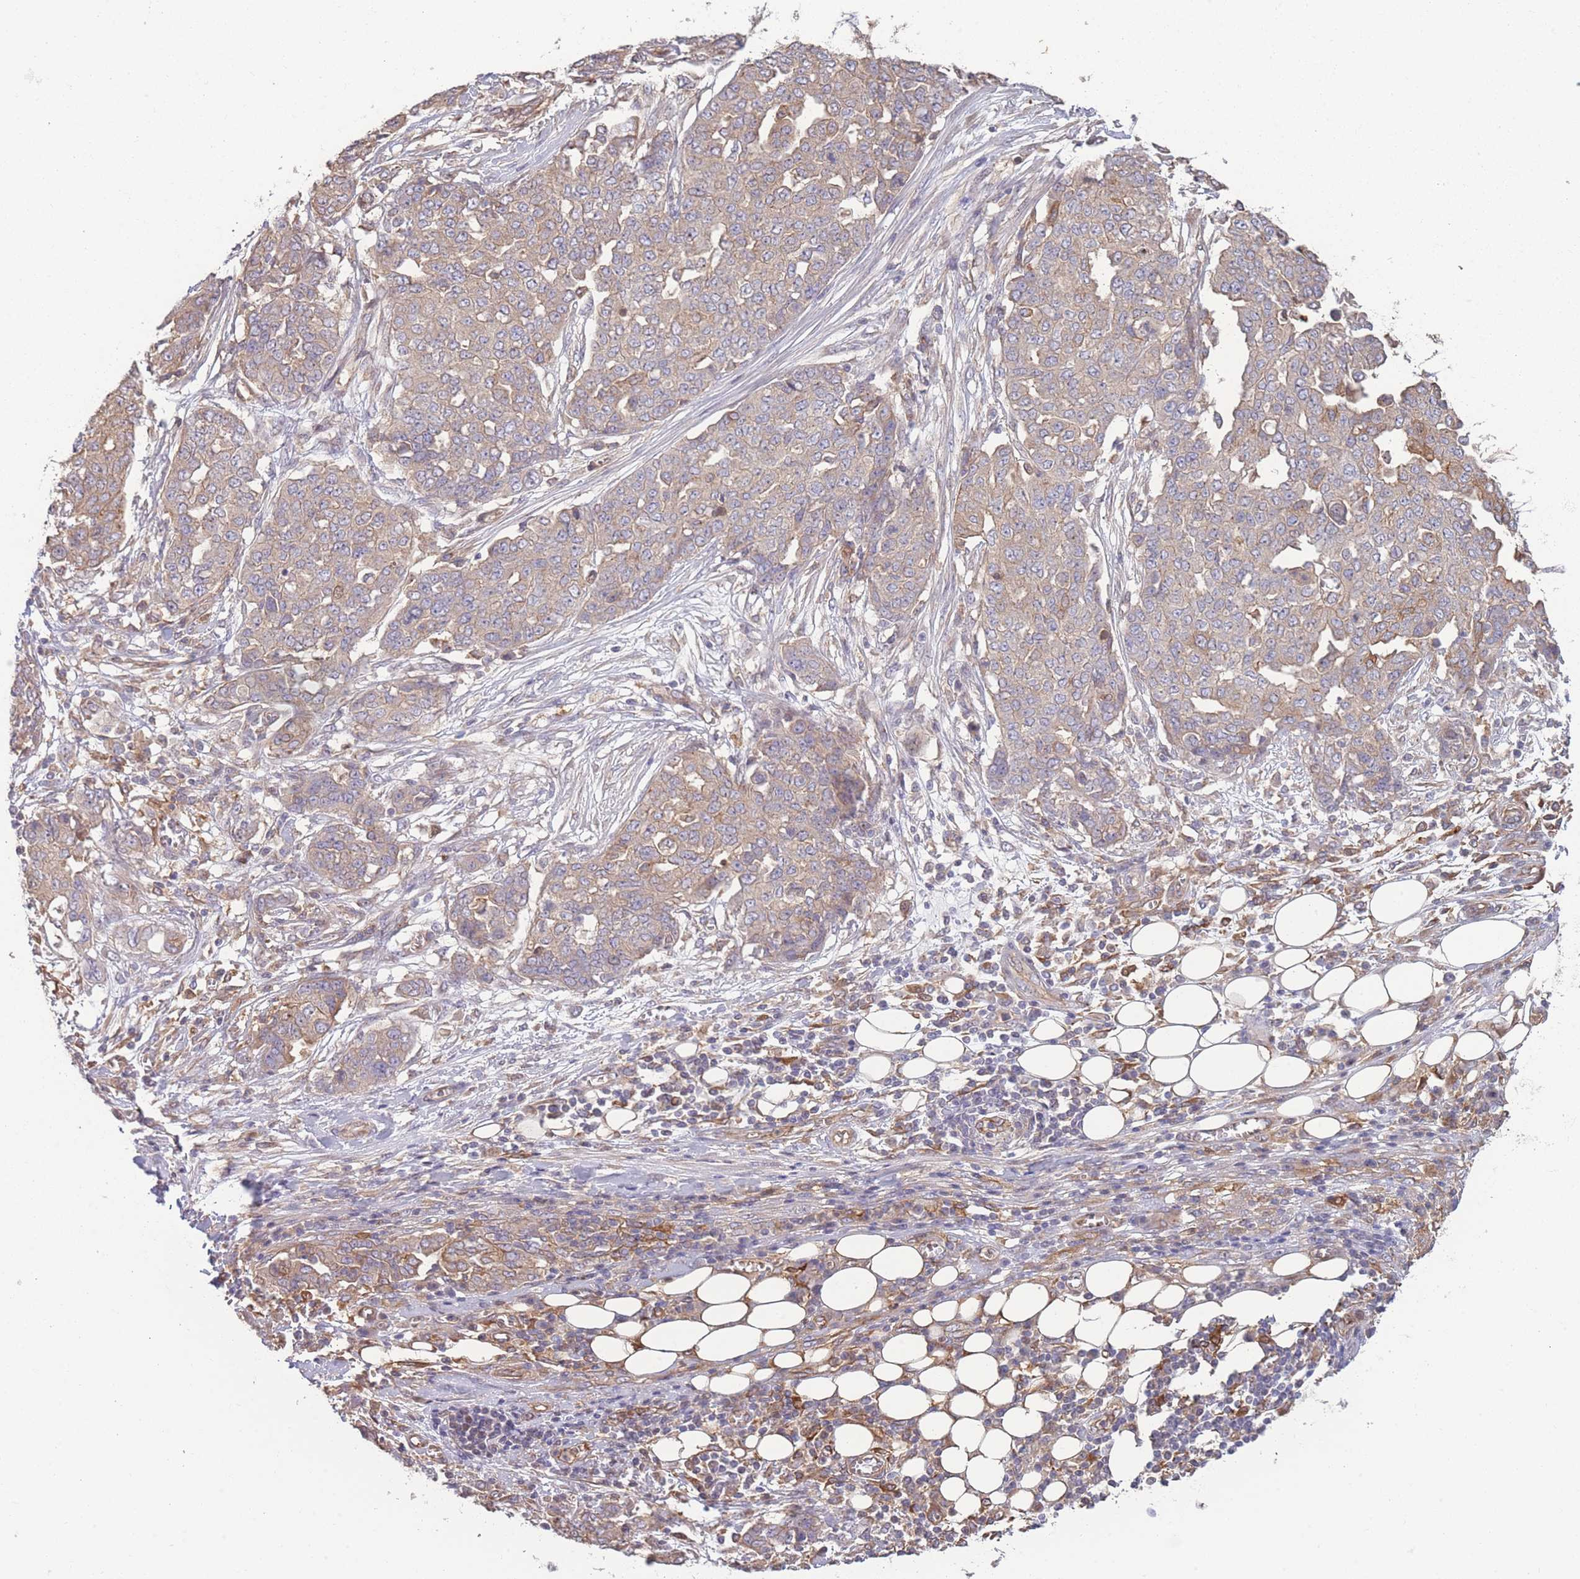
{"staining": {"intensity": "weak", "quantity": "25%-75%", "location": "cytoplasmic/membranous"}, "tissue": "ovarian cancer", "cell_type": "Tumor cells", "image_type": "cancer", "snomed": [{"axis": "morphology", "description": "Cystadenocarcinoma, serous, NOS"}, {"axis": "topography", "description": "Soft tissue"}, {"axis": "topography", "description": "Ovary"}], "caption": "Ovarian cancer was stained to show a protein in brown. There is low levels of weak cytoplasmic/membranous positivity in approximately 25%-75% of tumor cells.", "gene": "STEAP3", "patient": {"sex": "female", "age": 57}}